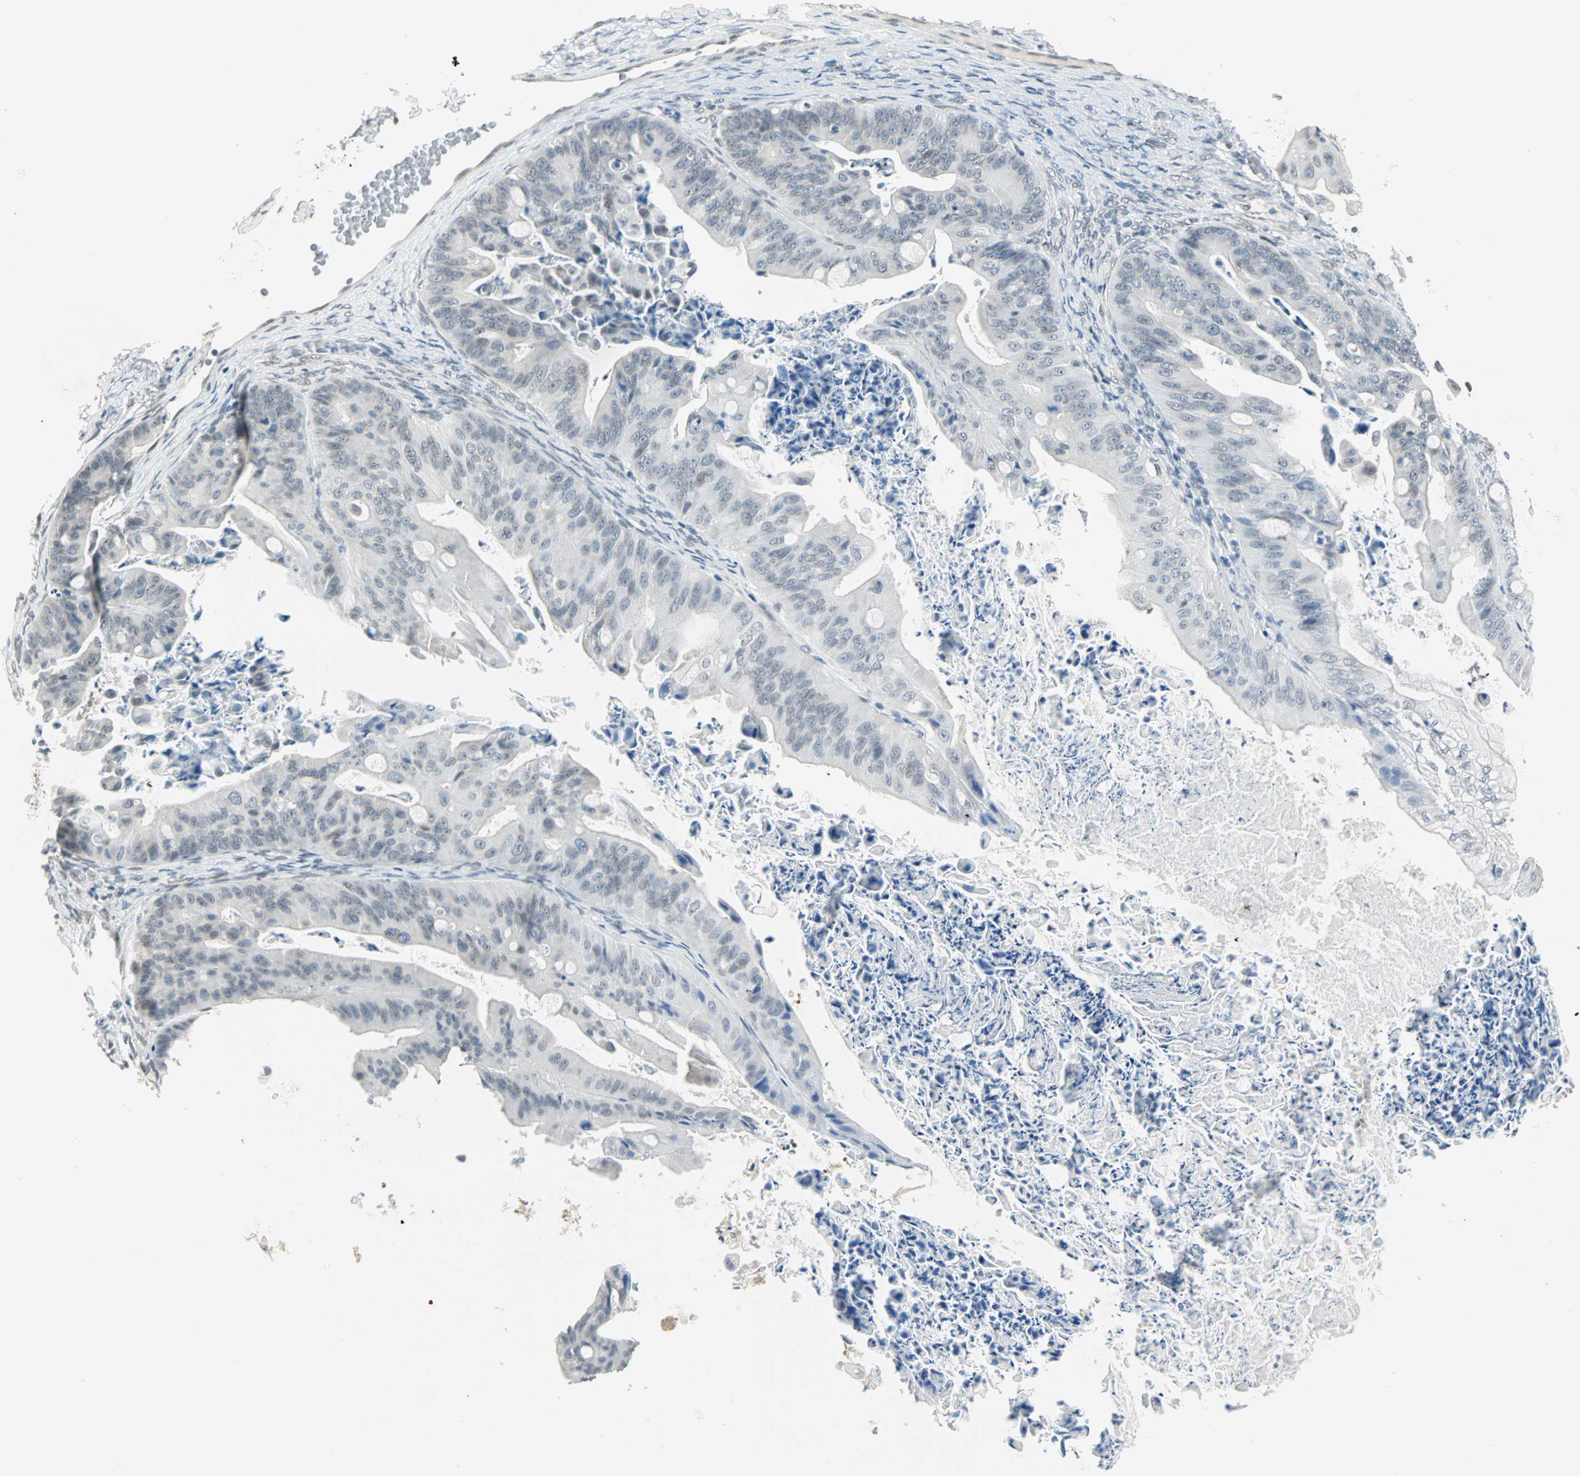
{"staining": {"intensity": "negative", "quantity": "none", "location": "none"}, "tissue": "ovarian cancer", "cell_type": "Tumor cells", "image_type": "cancer", "snomed": [{"axis": "morphology", "description": "Cystadenocarcinoma, mucinous, NOS"}, {"axis": "topography", "description": "Ovary"}], "caption": "DAB immunohistochemical staining of mucinous cystadenocarcinoma (ovarian) displays no significant staining in tumor cells.", "gene": "BCAN", "patient": {"sex": "female", "age": 37}}